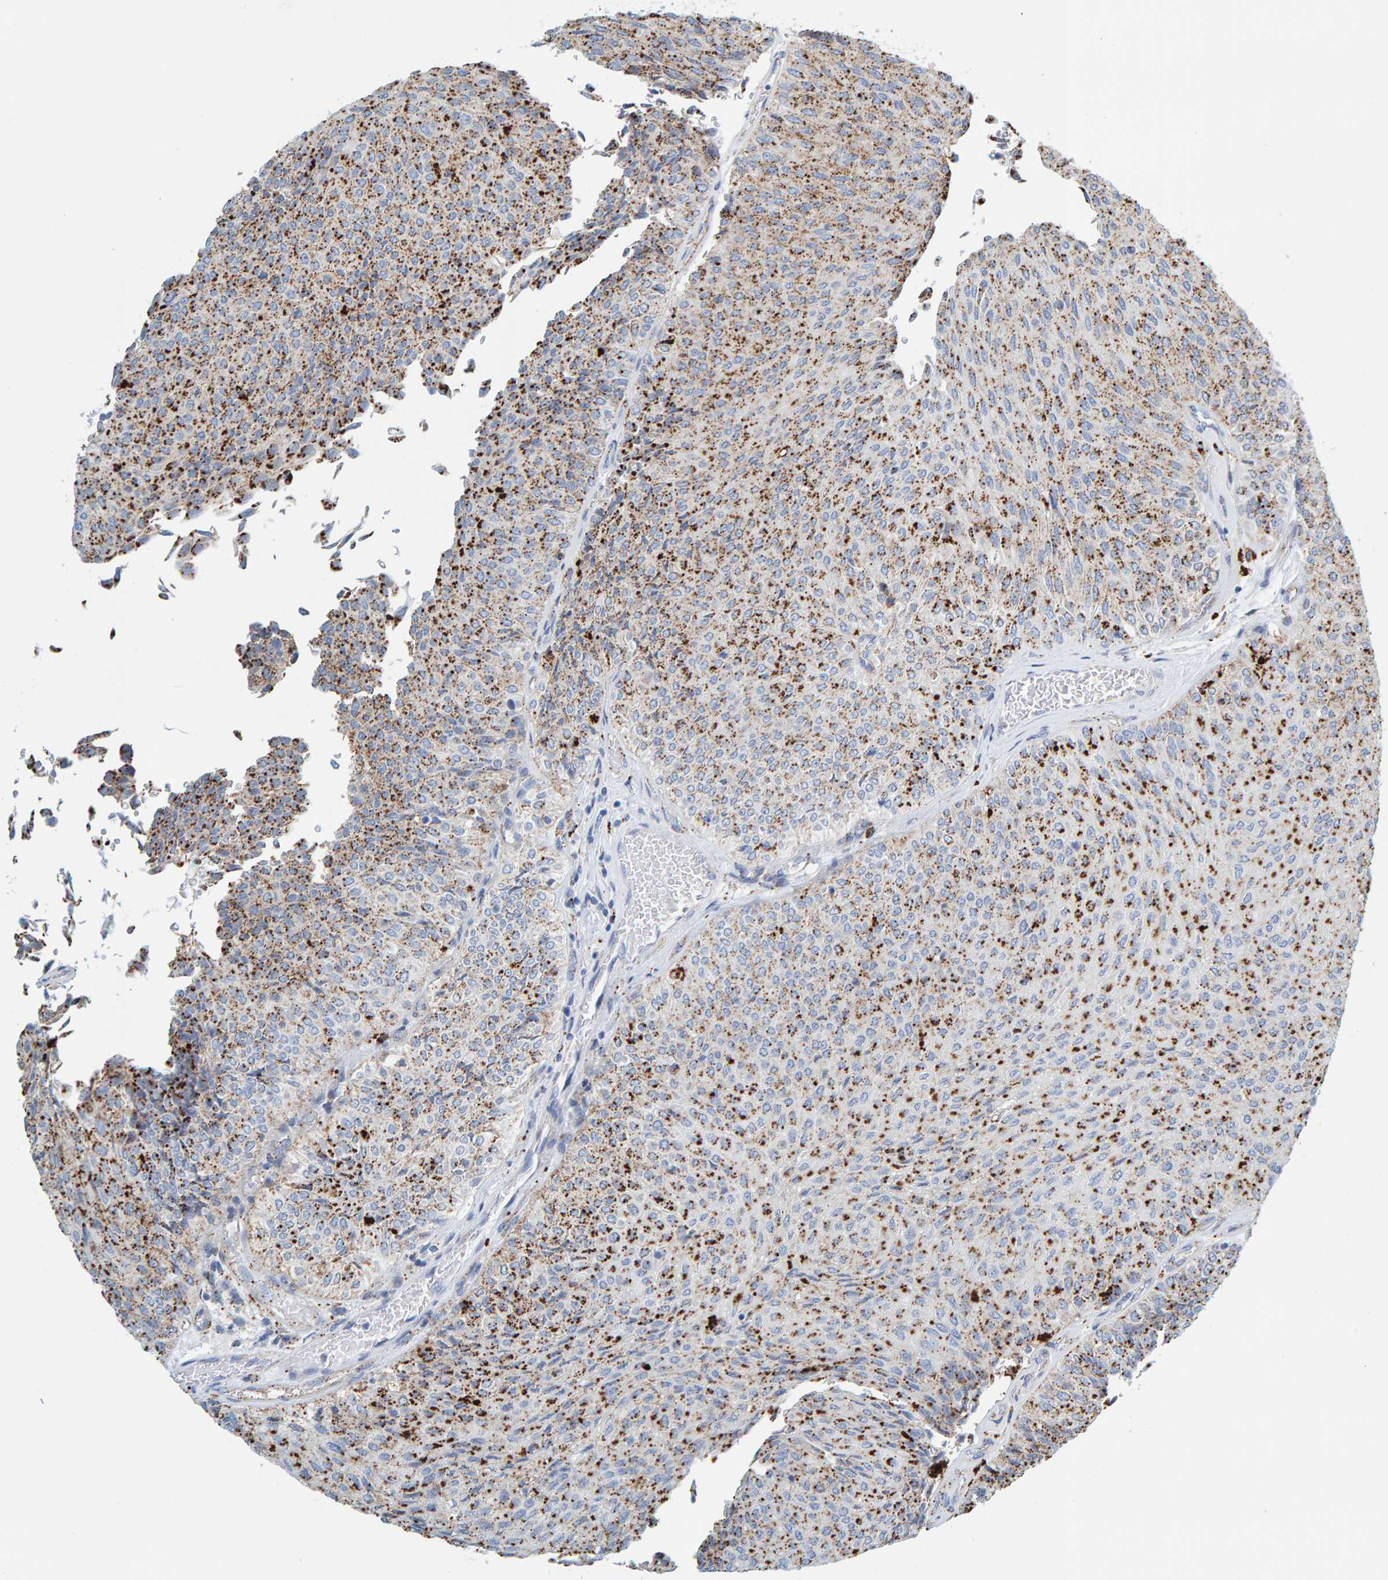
{"staining": {"intensity": "moderate", "quantity": "25%-75%", "location": "cytoplasmic/membranous"}, "tissue": "urothelial cancer", "cell_type": "Tumor cells", "image_type": "cancer", "snomed": [{"axis": "morphology", "description": "Urothelial carcinoma, Low grade"}, {"axis": "topography", "description": "Urinary bladder"}], "caption": "There is medium levels of moderate cytoplasmic/membranous staining in tumor cells of low-grade urothelial carcinoma, as demonstrated by immunohistochemical staining (brown color).", "gene": "BIN3", "patient": {"sex": "male", "age": 78}}